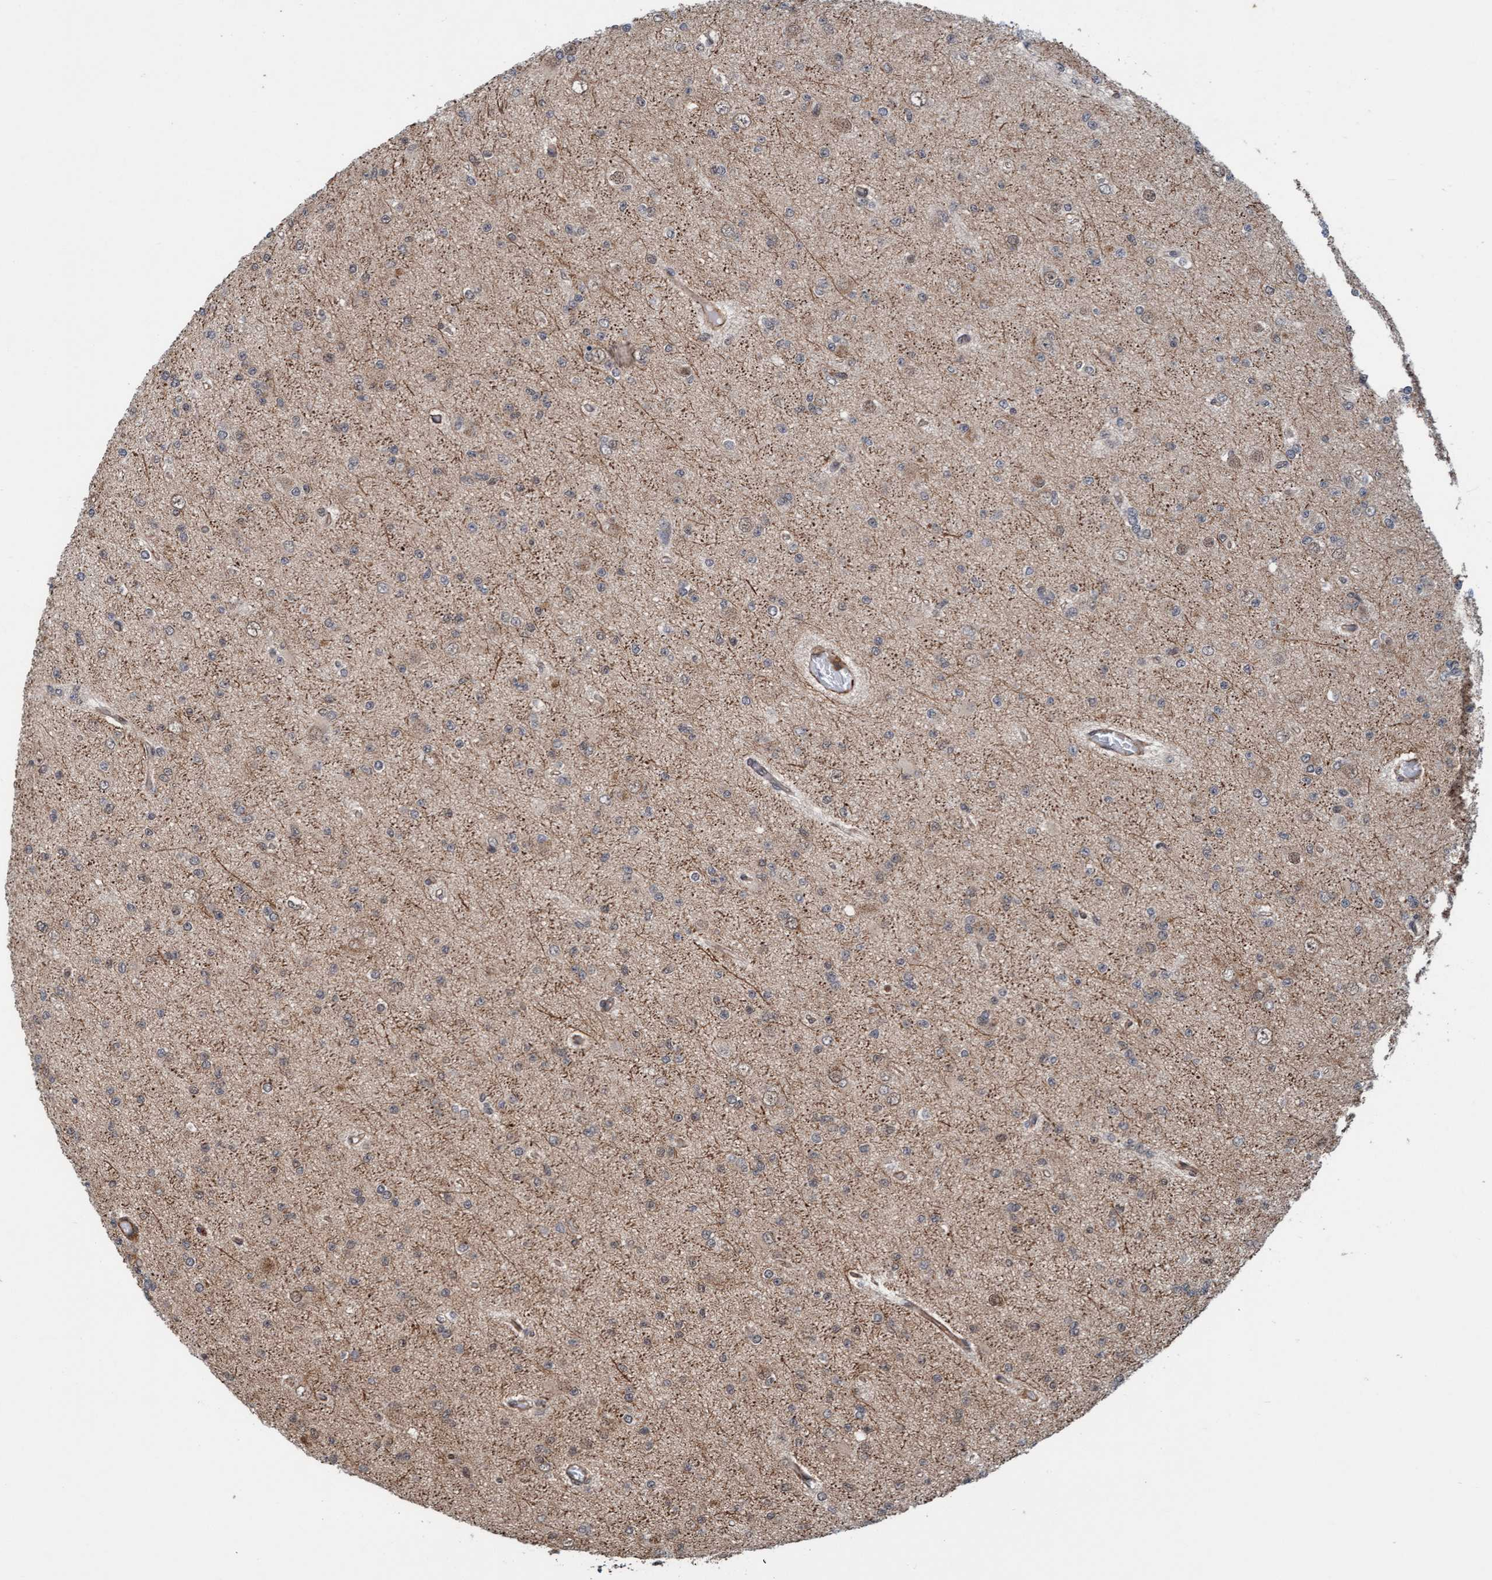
{"staining": {"intensity": "weak", "quantity": "<25%", "location": "cytoplasmic/membranous"}, "tissue": "glioma", "cell_type": "Tumor cells", "image_type": "cancer", "snomed": [{"axis": "morphology", "description": "Glioma, malignant, Low grade"}, {"axis": "topography", "description": "Brain"}], "caption": "This photomicrograph is of glioma stained with immunohistochemistry to label a protein in brown with the nuclei are counter-stained blue. There is no positivity in tumor cells. (Stains: DAB immunohistochemistry (IHC) with hematoxylin counter stain, Microscopy: brightfield microscopy at high magnification).", "gene": "STXBP4", "patient": {"sex": "female", "age": 22}}